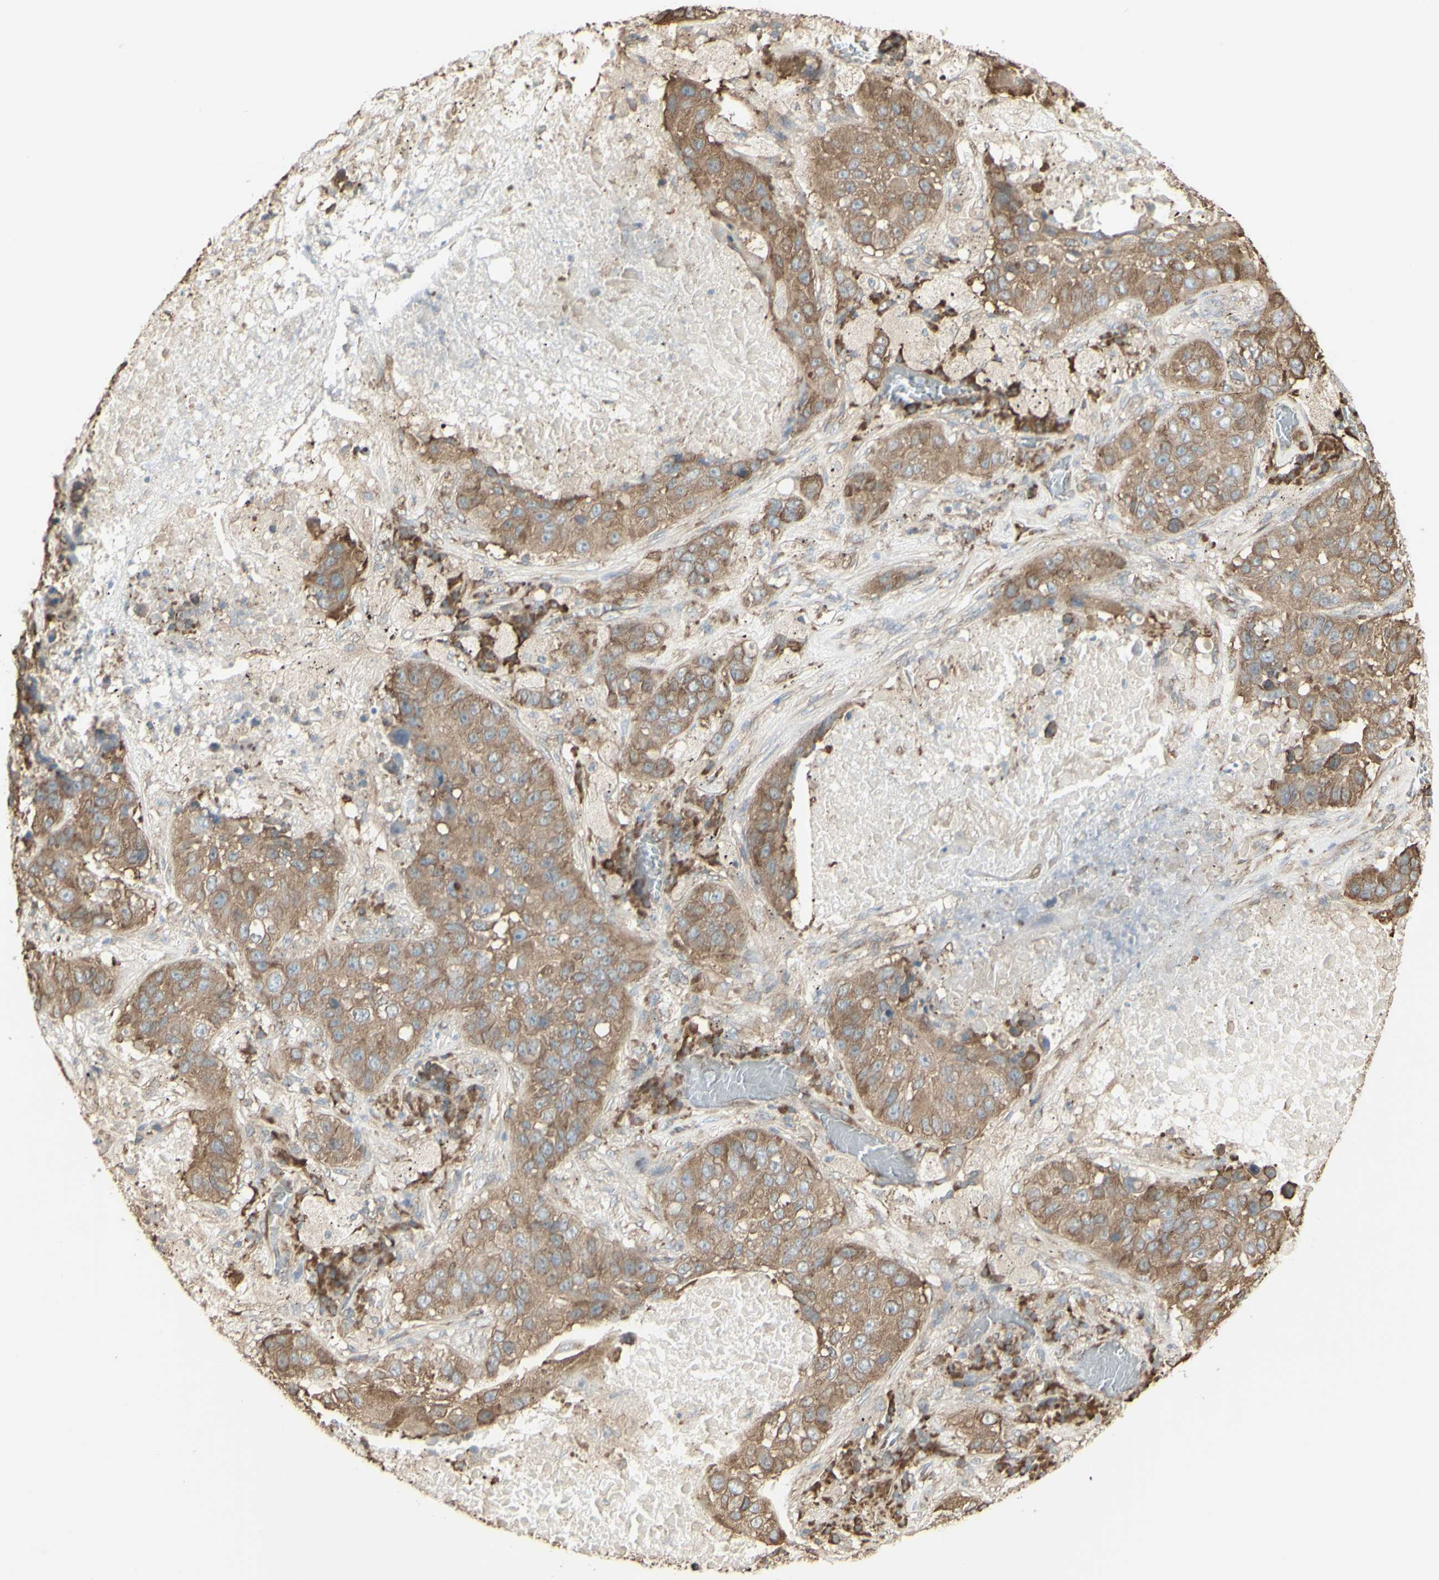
{"staining": {"intensity": "weak", "quantity": ">75%", "location": "cytoplasmic/membranous"}, "tissue": "lung cancer", "cell_type": "Tumor cells", "image_type": "cancer", "snomed": [{"axis": "morphology", "description": "Squamous cell carcinoma, NOS"}, {"axis": "topography", "description": "Lung"}], "caption": "Weak cytoplasmic/membranous positivity for a protein is appreciated in approximately >75% of tumor cells of lung cancer (squamous cell carcinoma) using immunohistochemistry (IHC).", "gene": "EEF1B2", "patient": {"sex": "male", "age": 57}}